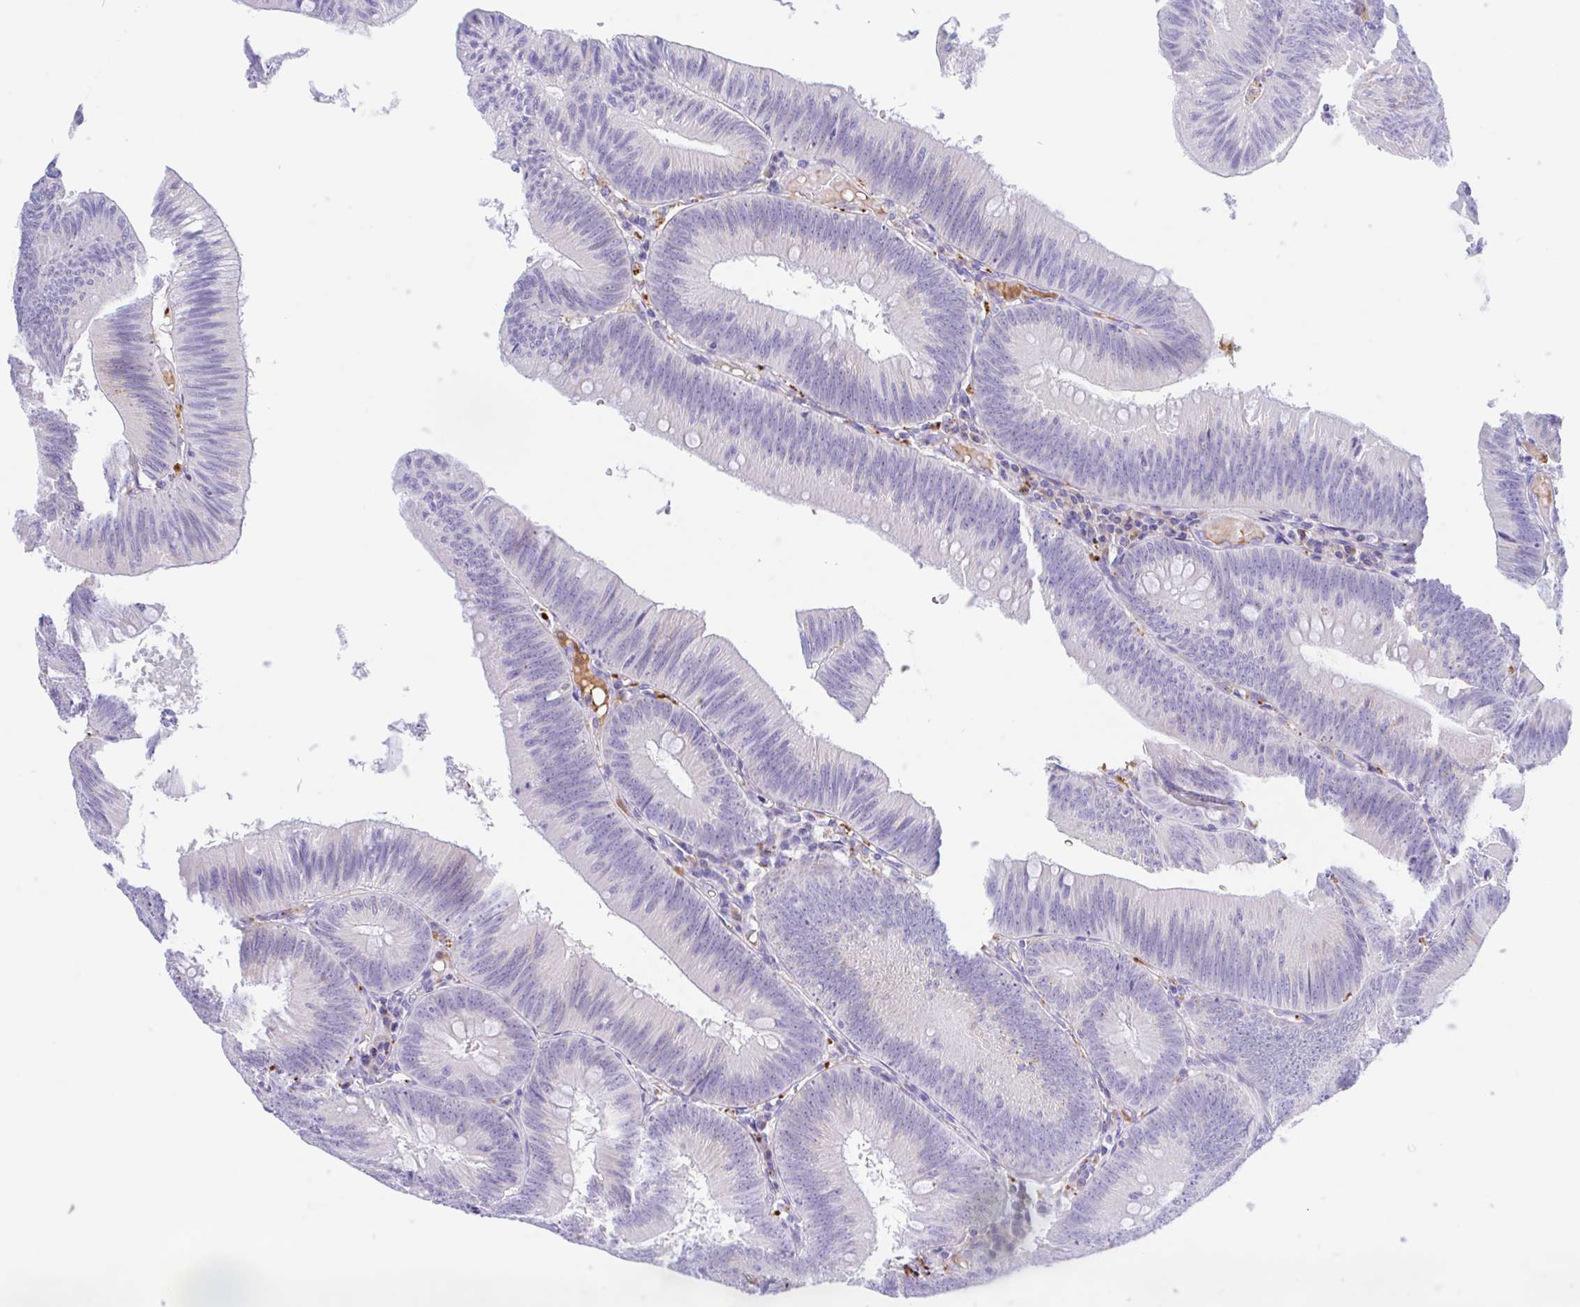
{"staining": {"intensity": "negative", "quantity": "none", "location": "none"}, "tissue": "colorectal cancer", "cell_type": "Tumor cells", "image_type": "cancer", "snomed": [{"axis": "morphology", "description": "Adenocarcinoma, NOS"}, {"axis": "topography", "description": "Colon"}], "caption": "Immunohistochemical staining of human colorectal adenocarcinoma displays no significant staining in tumor cells.", "gene": "ANKRD9", "patient": {"sex": "male", "age": 84}}